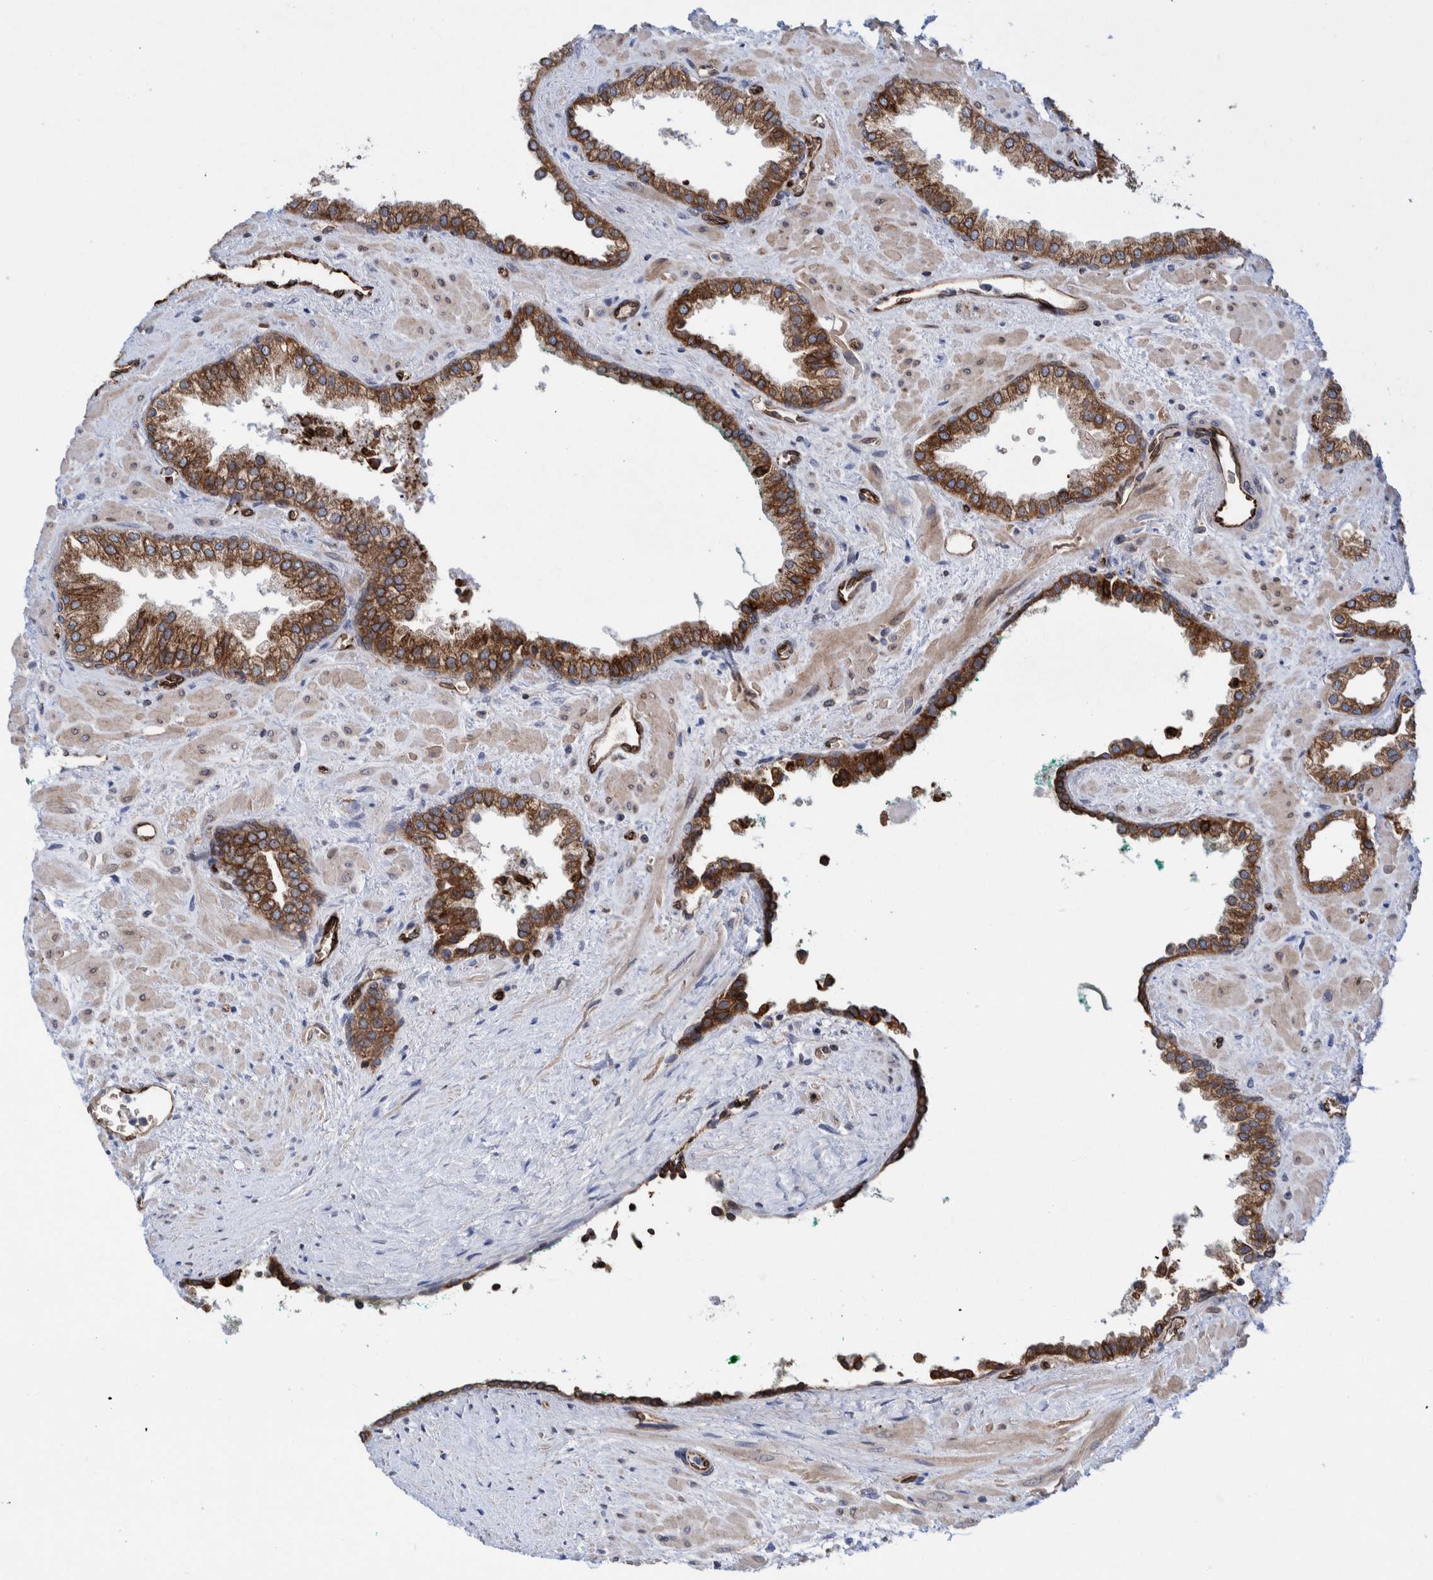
{"staining": {"intensity": "moderate", "quantity": ">75%", "location": "cytoplasmic/membranous"}, "tissue": "prostate cancer", "cell_type": "Tumor cells", "image_type": "cancer", "snomed": [{"axis": "morphology", "description": "Adenocarcinoma, Low grade"}, {"axis": "topography", "description": "Prostate"}], "caption": "Human prostate adenocarcinoma (low-grade) stained with a brown dye displays moderate cytoplasmic/membranous positive staining in approximately >75% of tumor cells.", "gene": "THEM6", "patient": {"sex": "male", "age": 71}}